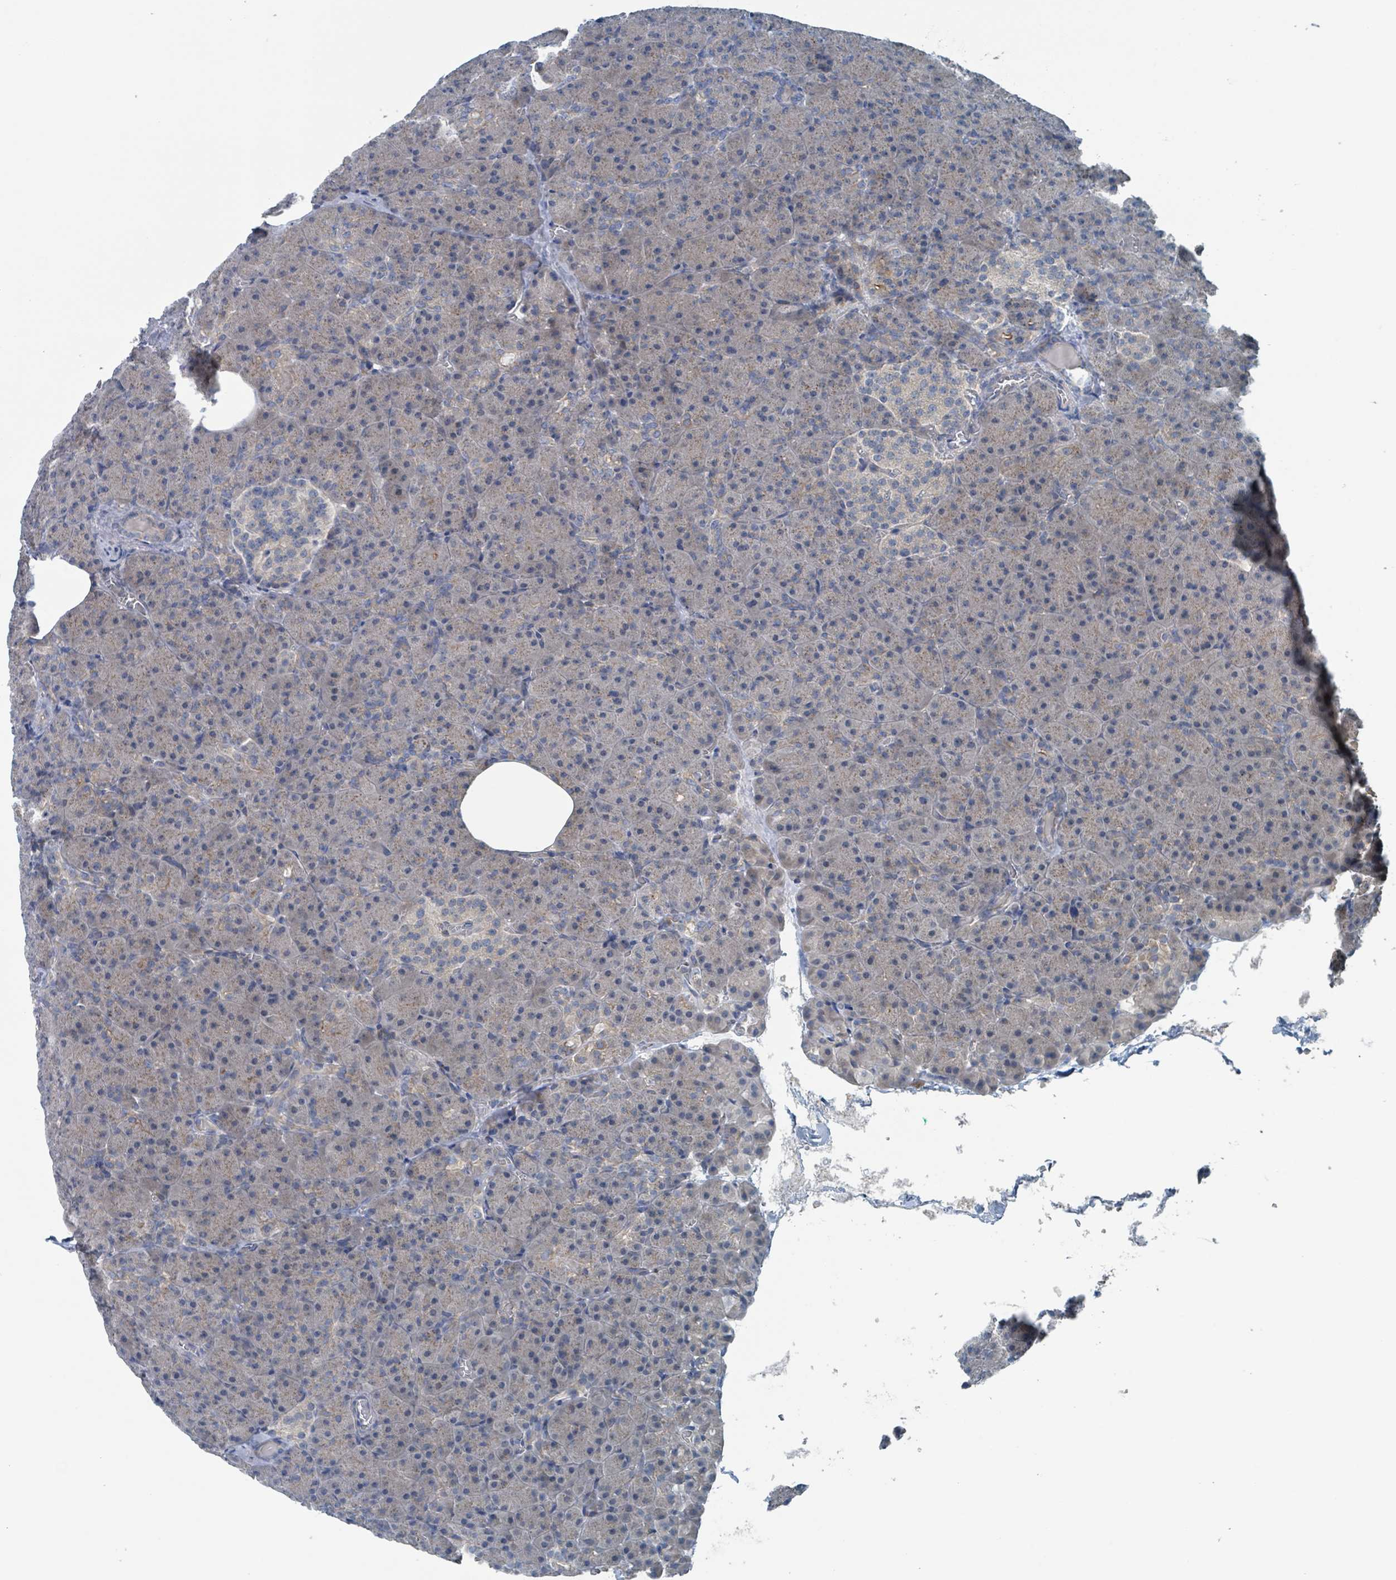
{"staining": {"intensity": "weak", "quantity": "<25%", "location": "cytoplasmic/membranous"}, "tissue": "pancreas", "cell_type": "Exocrine glandular cells", "image_type": "normal", "snomed": [{"axis": "morphology", "description": "Normal tissue, NOS"}, {"axis": "topography", "description": "Pancreas"}], "caption": "Immunohistochemistry histopathology image of benign pancreas: pancreas stained with DAB exhibits no significant protein staining in exocrine glandular cells.", "gene": "ACBD4", "patient": {"sex": "male", "age": 63}}